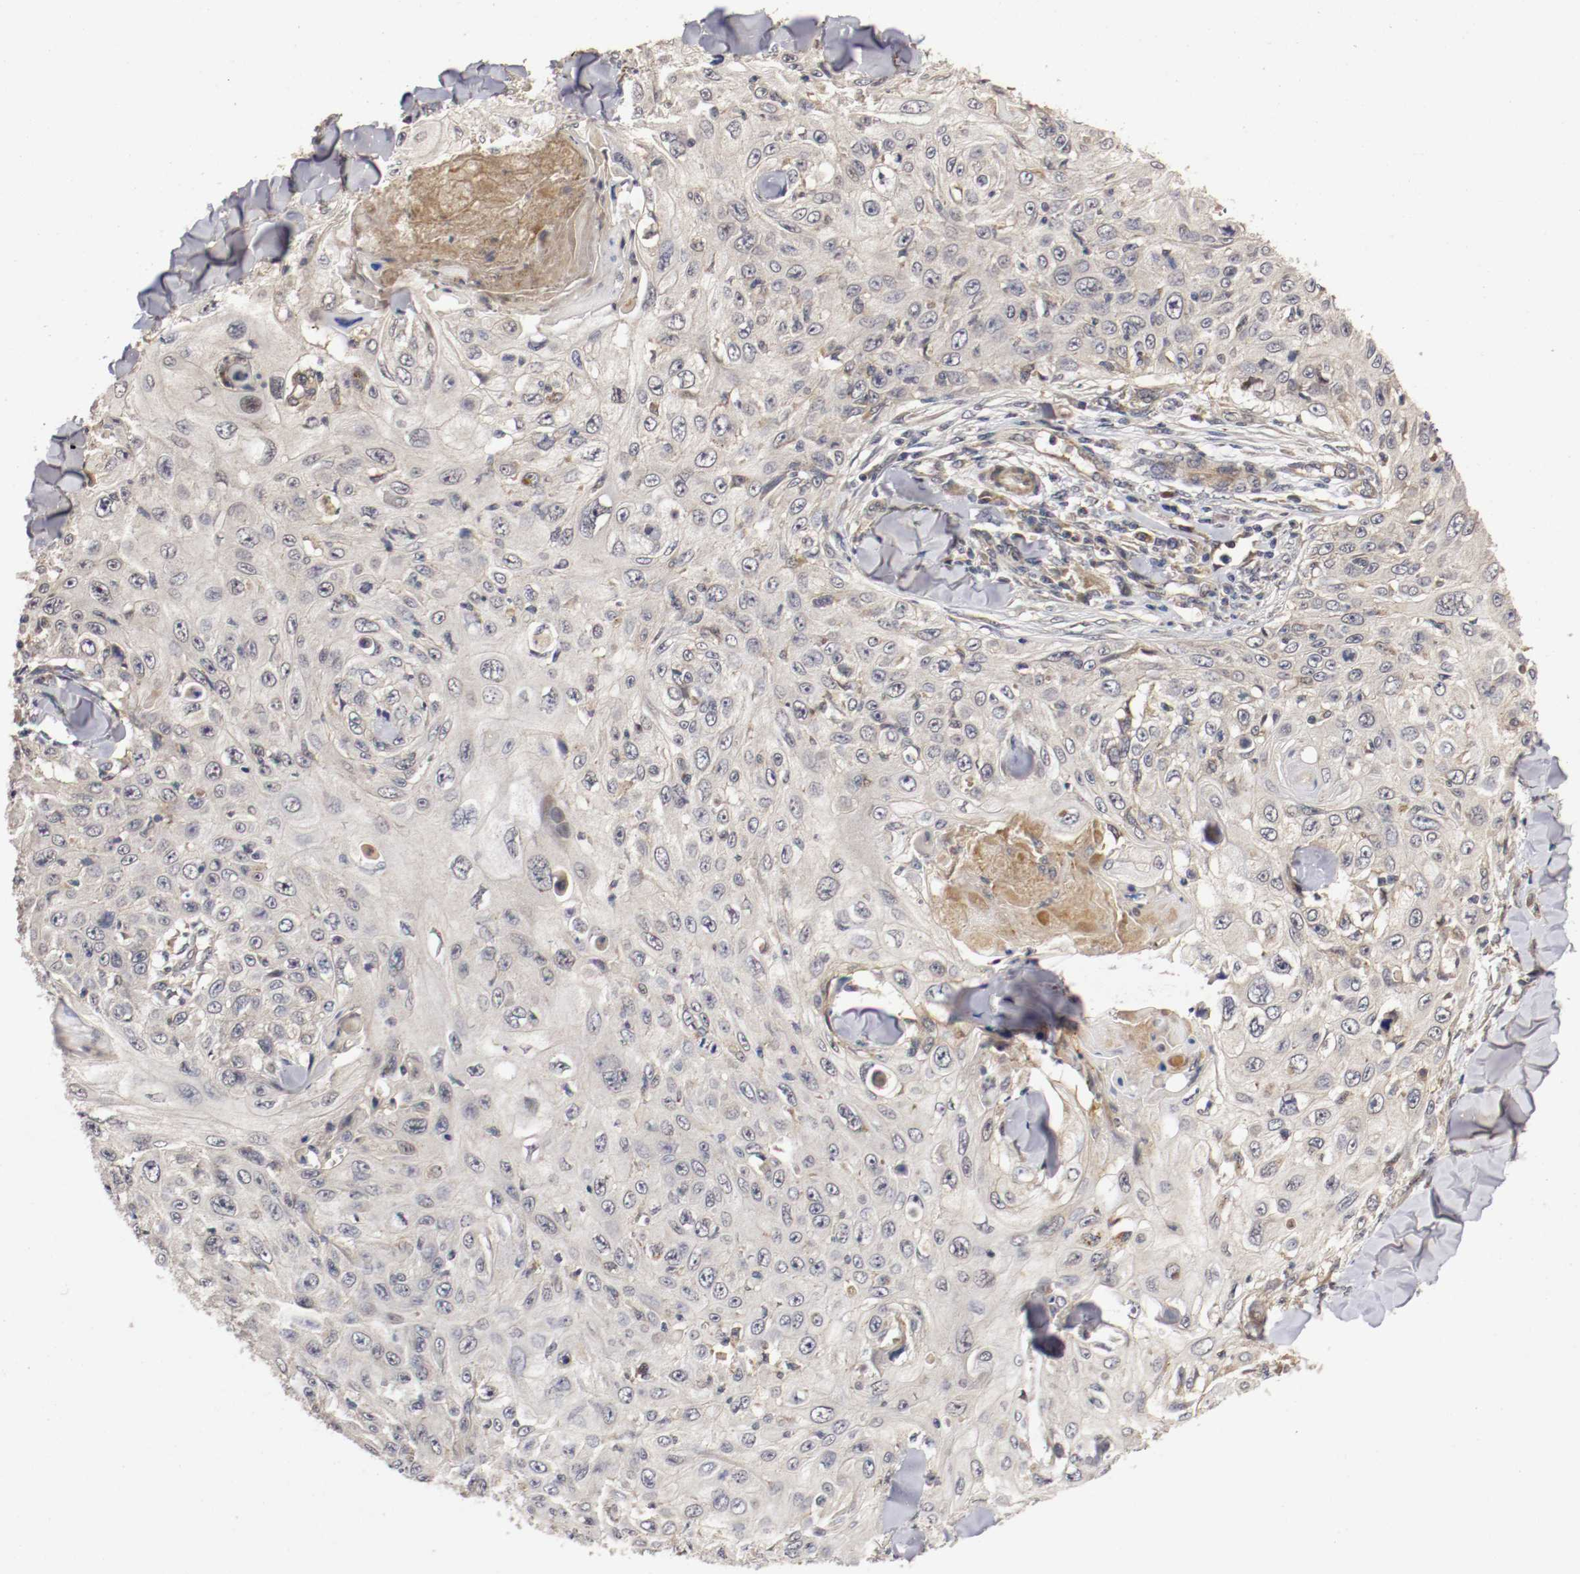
{"staining": {"intensity": "negative", "quantity": "none", "location": "none"}, "tissue": "skin cancer", "cell_type": "Tumor cells", "image_type": "cancer", "snomed": [{"axis": "morphology", "description": "Squamous cell carcinoma, NOS"}, {"axis": "topography", "description": "Skin"}], "caption": "A micrograph of human skin cancer (squamous cell carcinoma) is negative for staining in tumor cells.", "gene": "TNFRSF1B", "patient": {"sex": "male", "age": 86}}